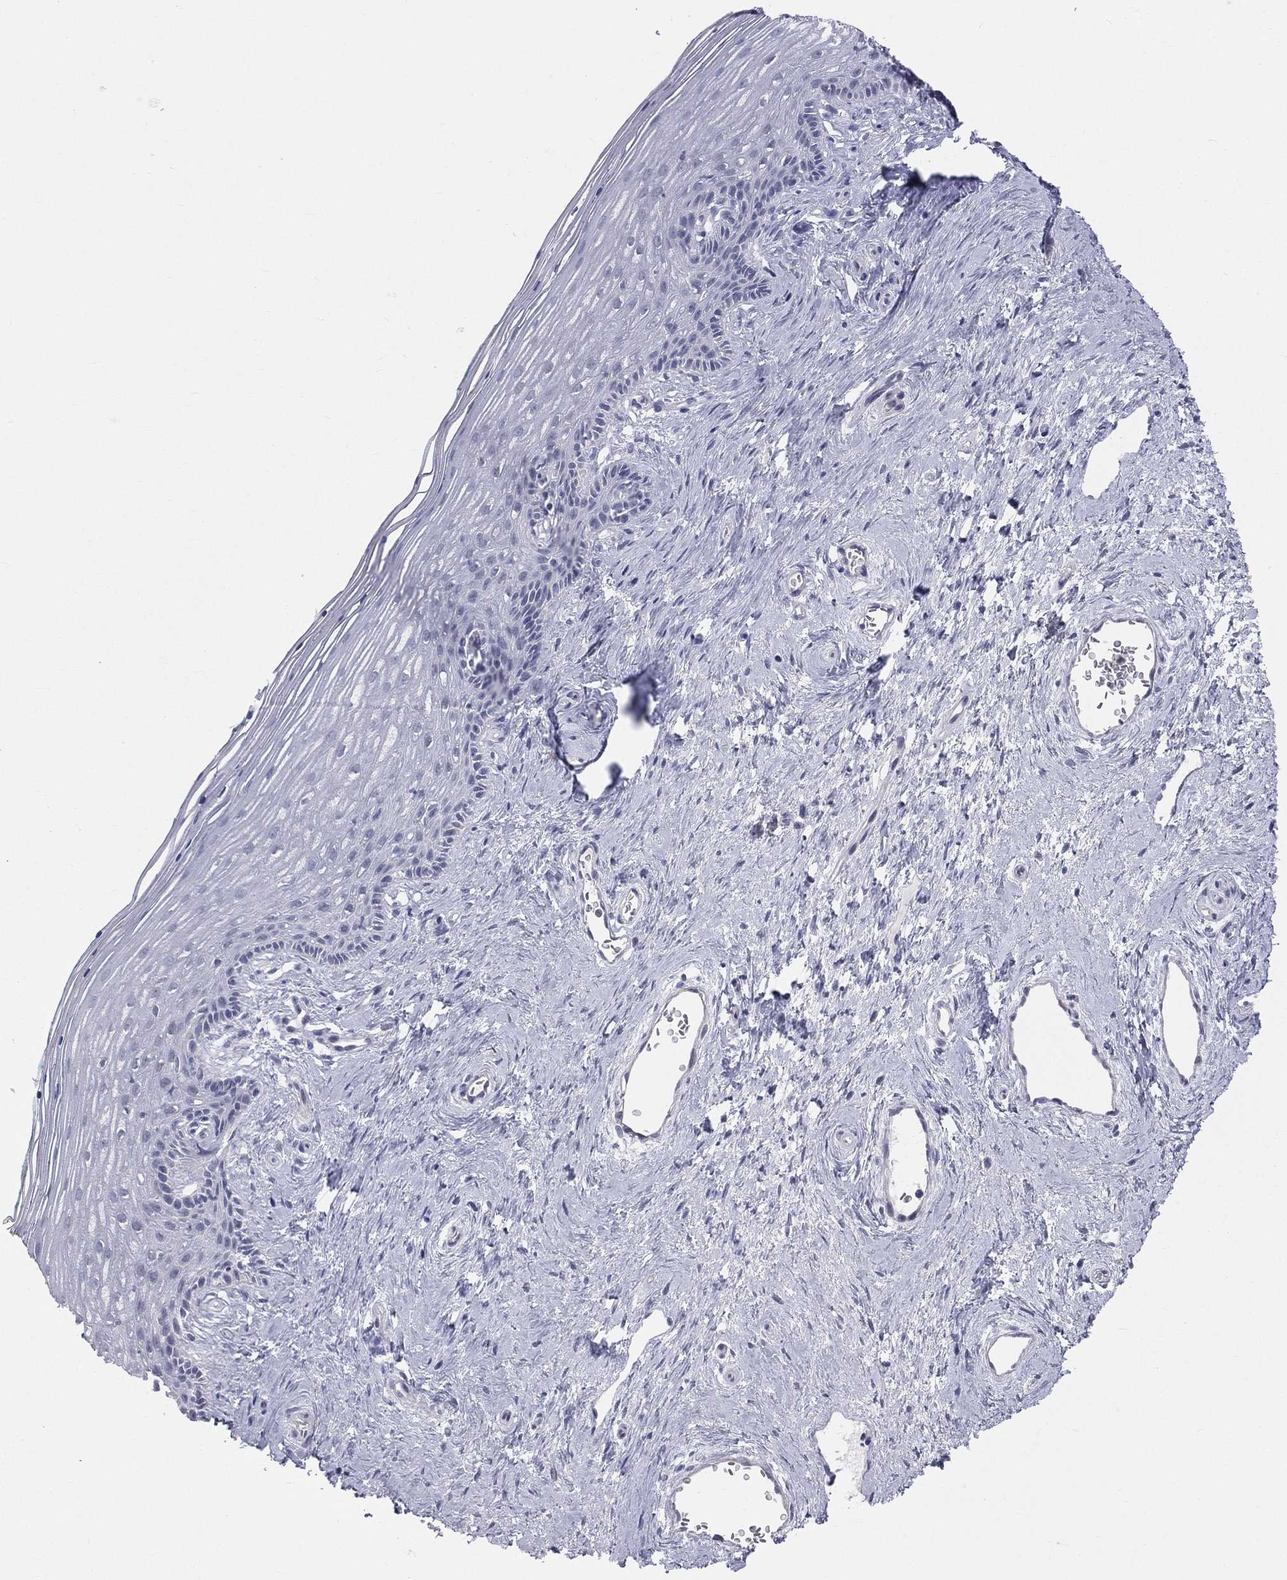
{"staining": {"intensity": "negative", "quantity": "none", "location": "none"}, "tissue": "vagina", "cell_type": "Squamous epithelial cells", "image_type": "normal", "snomed": [{"axis": "morphology", "description": "Normal tissue, NOS"}, {"axis": "topography", "description": "Vagina"}], "caption": "Squamous epithelial cells are negative for brown protein staining in unremarkable vagina. (DAB (3,3'-diaminobenzidine) IHC visualized using brightfield microscopy, high magnification).", "gene": "CD22", "patient": {"sex": "female", "age": 45}}